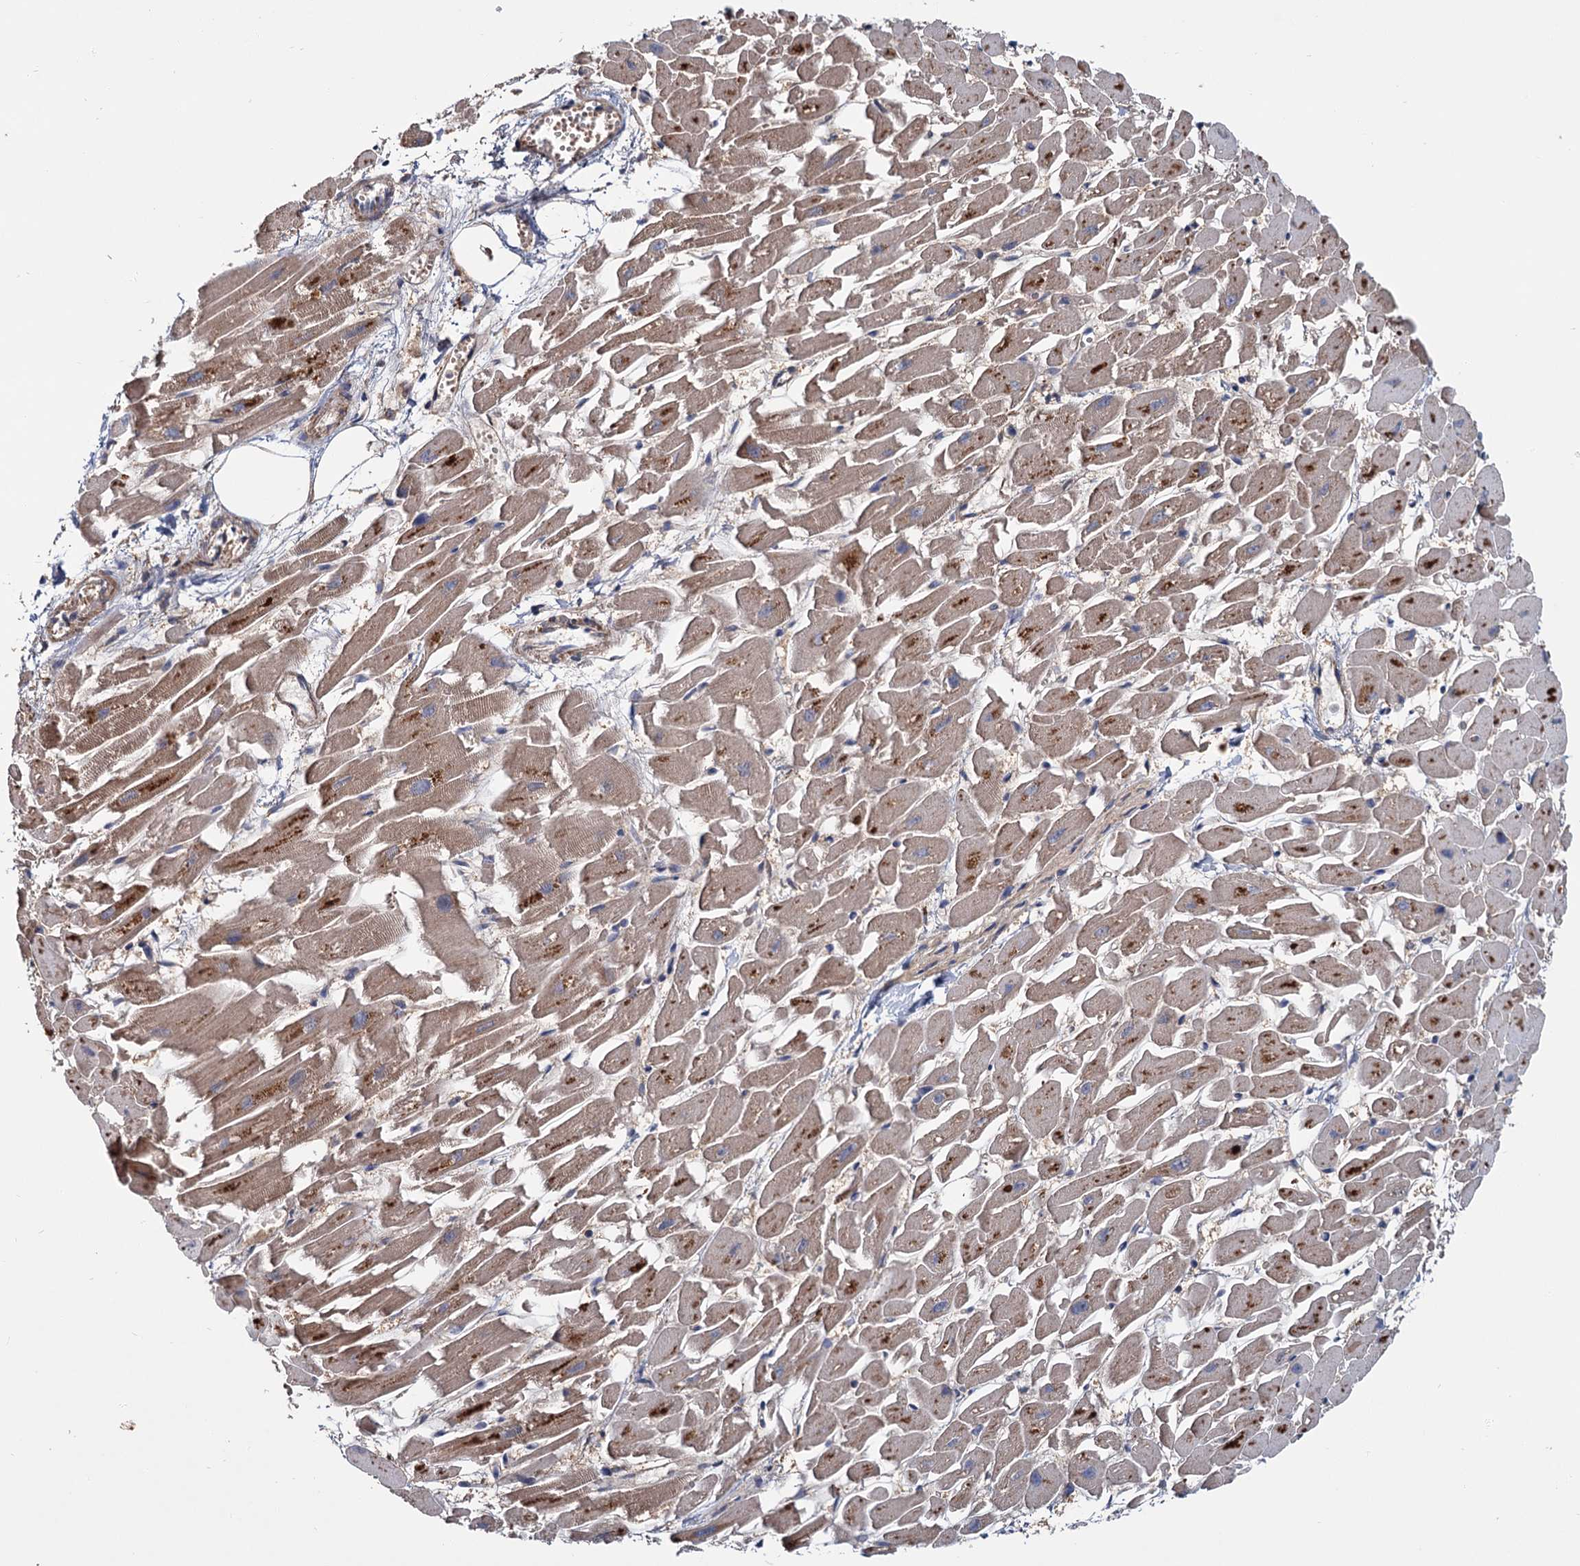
{"staining": {"intensity": "moderate", "quantity": ">75%", "location": "cytoplasmic/membranous"}, "tissue": "heart muscle", "cell_type": "Cardiomyocytes", "image_type": "normal", "snomed": [{"axis": "morphology", "description": "Normal tissue, NOS"}, {"axis": "topography", "description": "Heart"}], "caption": "High-power microscopy captured an IHC micrograph of normal heart muscle, revealing moderate cytoplasmic/membranous expression in about >75% of cardiomyocytes.", "gene": "MTRR", "patient": {"sex": "female", "age": 64}}